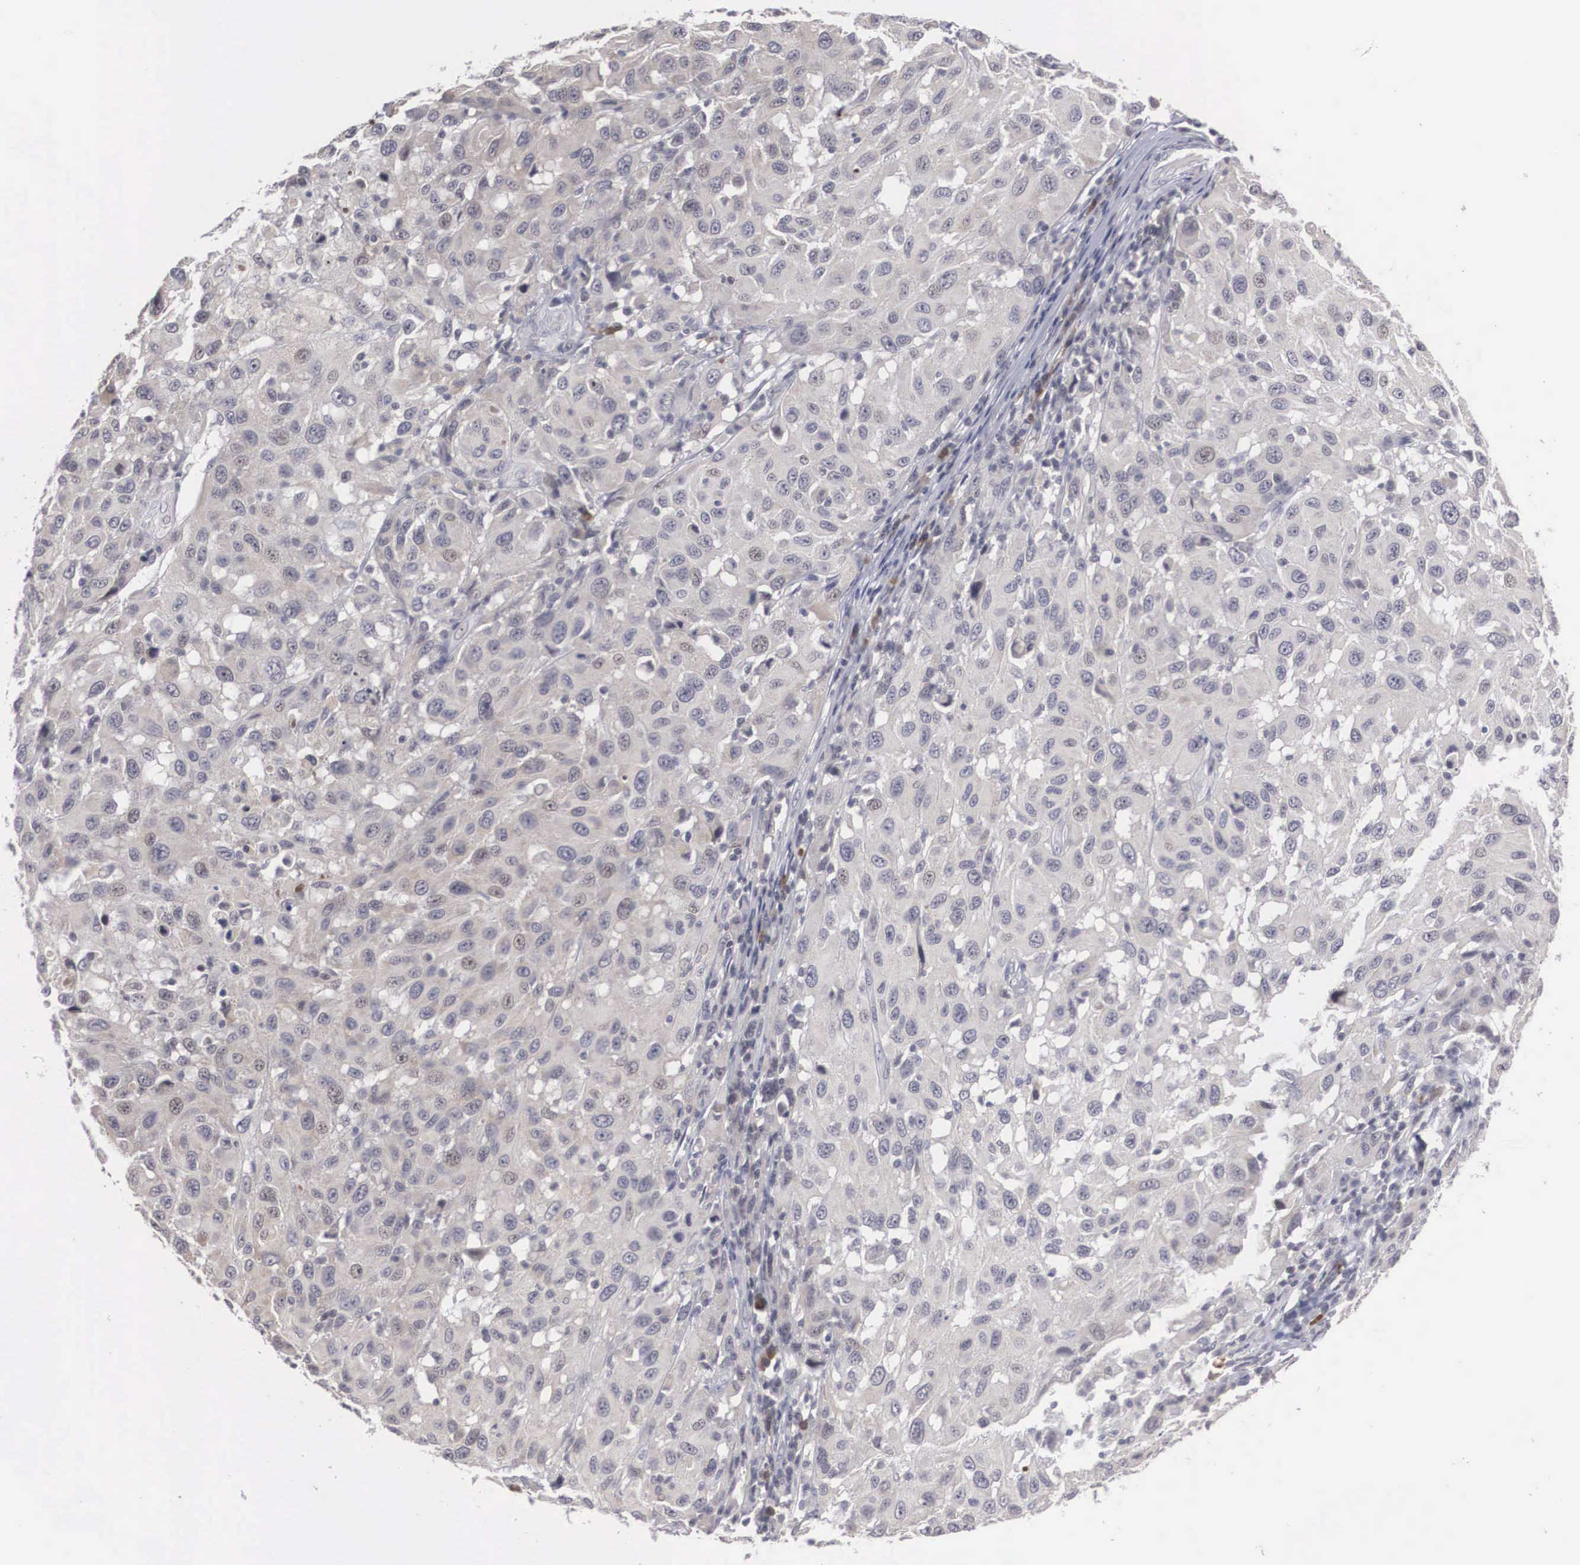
{"staining": {"intensity": "negative", "quantity": "none", "location": "none"}, "tissue": "melanoma", "cell_type": "Tumor cells", "image_type": "cancer", "snomed": [{"axis": "morphology", "description": "Malignant melanoma, NOS"}, {"axis": "topography", "description": "Skin"}], "caption": "Immunohistochemical staining of malignant melanoma reveals no significant staining in tumor cells. (Stains: DAB immunohistochemistry with hematoxylin counter stain, Microscopy: brightfield microscopy at high magnification).", "gene": "WDR89", "patient": {"sex": "female", "age": 77}}